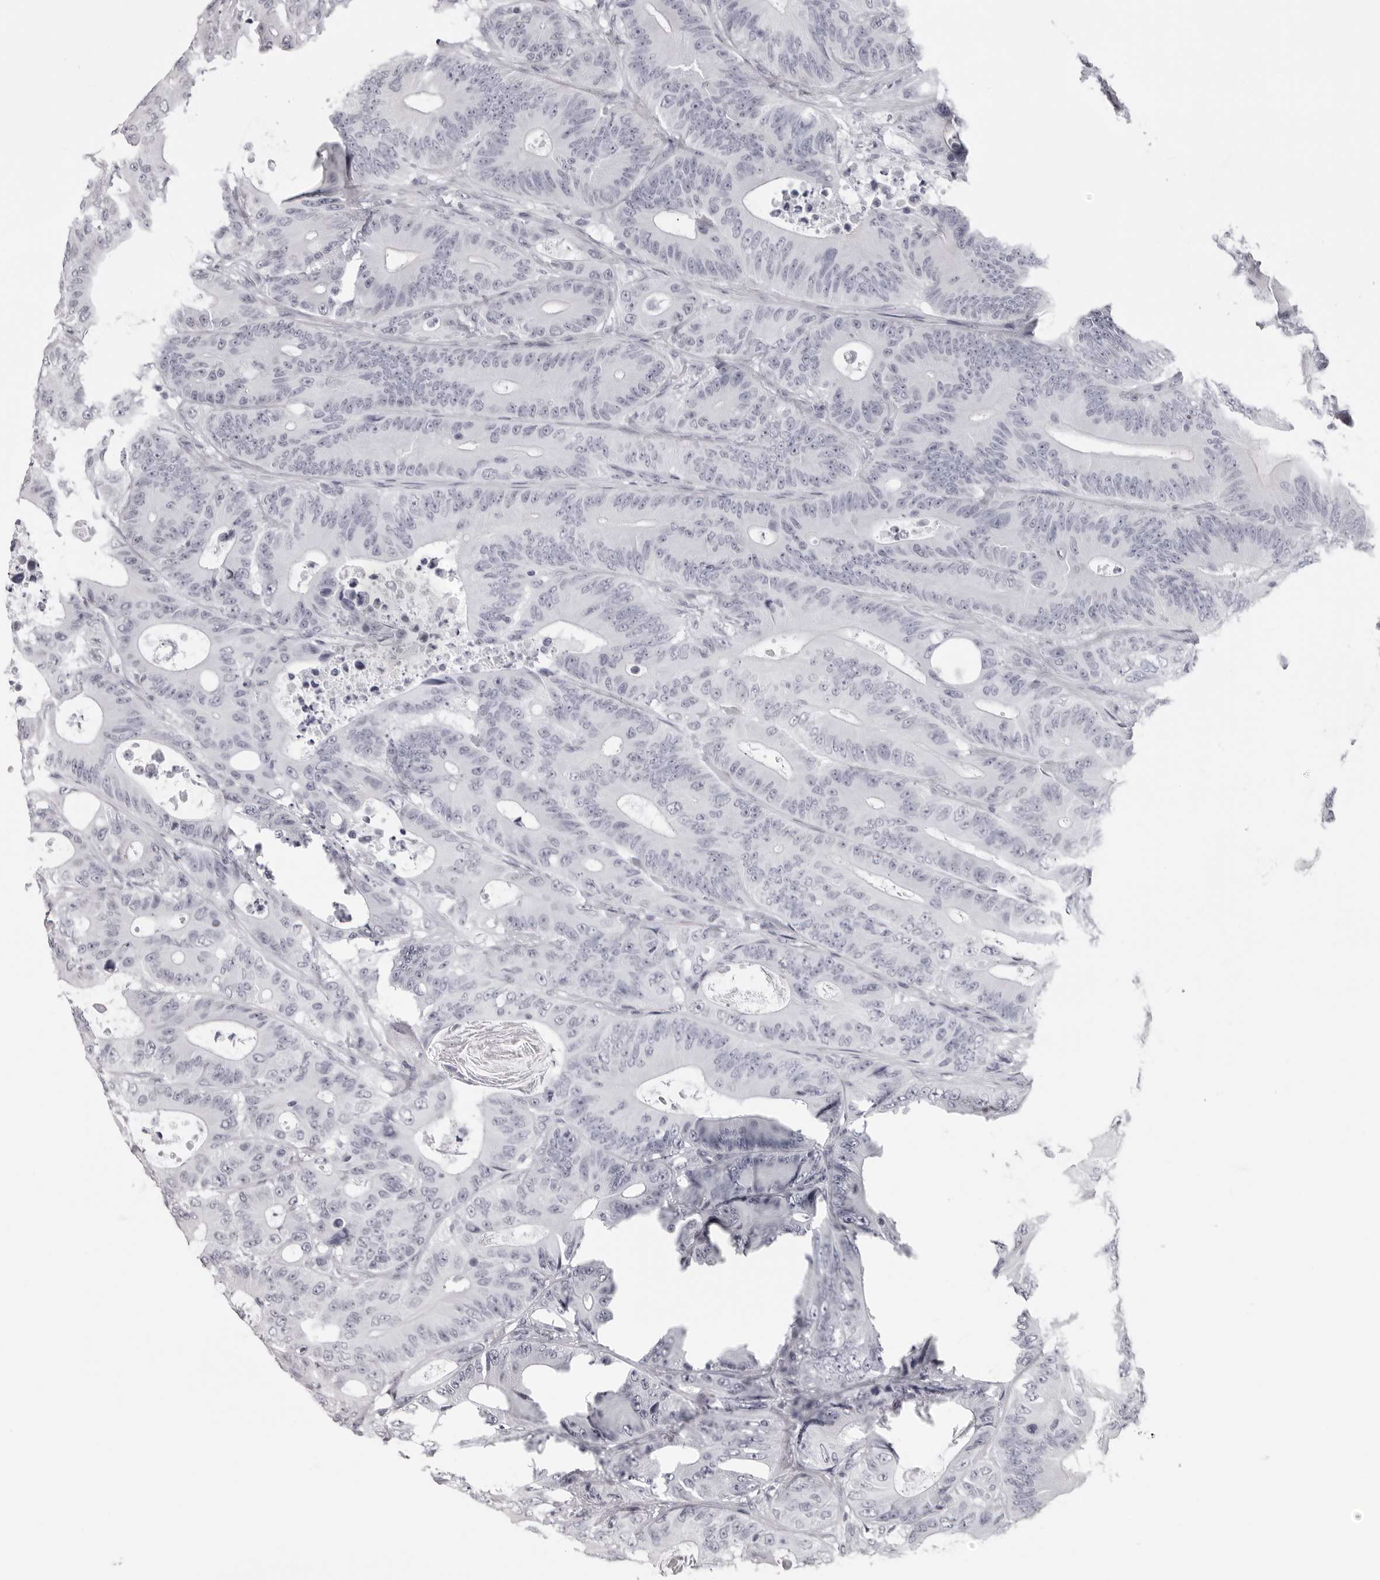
{"staining": {"intensity": "negative", "quantity": "none", "location": "none"}, "tissue": "colorectal cancer", "cell_type": "Tumor cells", "image_type": "cancer", "snomed": [{"axis": "morphology", "description": "Adenocarcinoma, NOS"}, {"axis": "topography", "description": "Colon"}], "caption": "Colorectal adenocarcinoma was stained to show a protein in brown. There is no significant expression in tumor cells. Nuclei are stained in blue.", "gene": "DNALI1", "patient": {"sex": "male", "age": 83}}